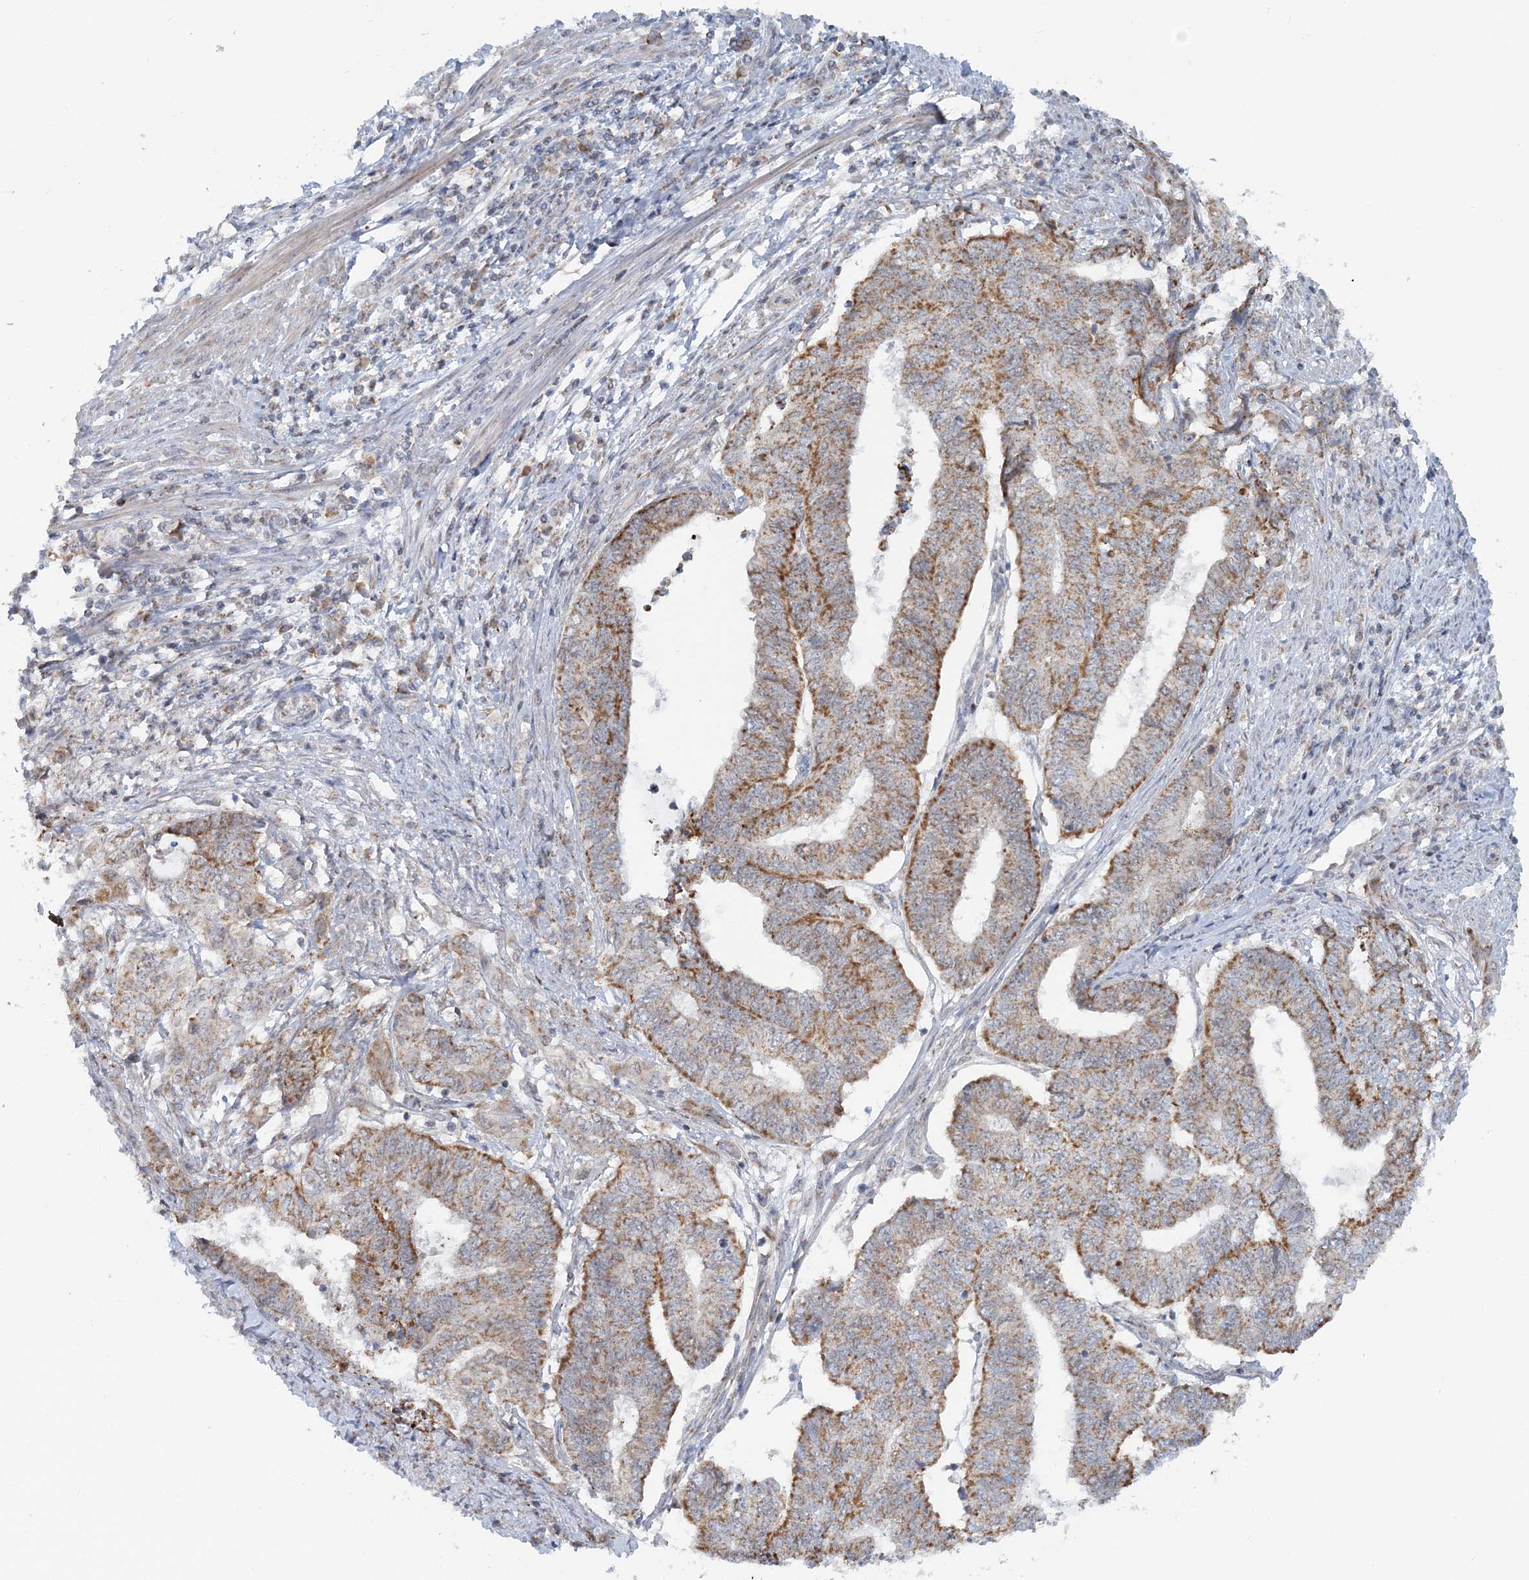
{"staining": {"intensity": "moderate", "quantity": ">75%", "location": "cytoplasmic/membranous"}, "tissue": "endometrial cancer", "cell_type": "Tumor cells", "image_type": "cancer", "snomed": [{"axis": "morphology", "description": "Adenocarcinoma, NOS"}, {"axis": "topography", "description": "Uterus"}, {"axis": "topography", "description": "Endometrium"}], "caption": "Immunohistochemical staining of human endometrial cancer (adenocarcinoma) shows medium levels of moderate cytoplasmic/membranous protein positivity in about >75% of tumor cells.", "gene": "RNF150", "patient": {"sex": "female", "age": 70}}